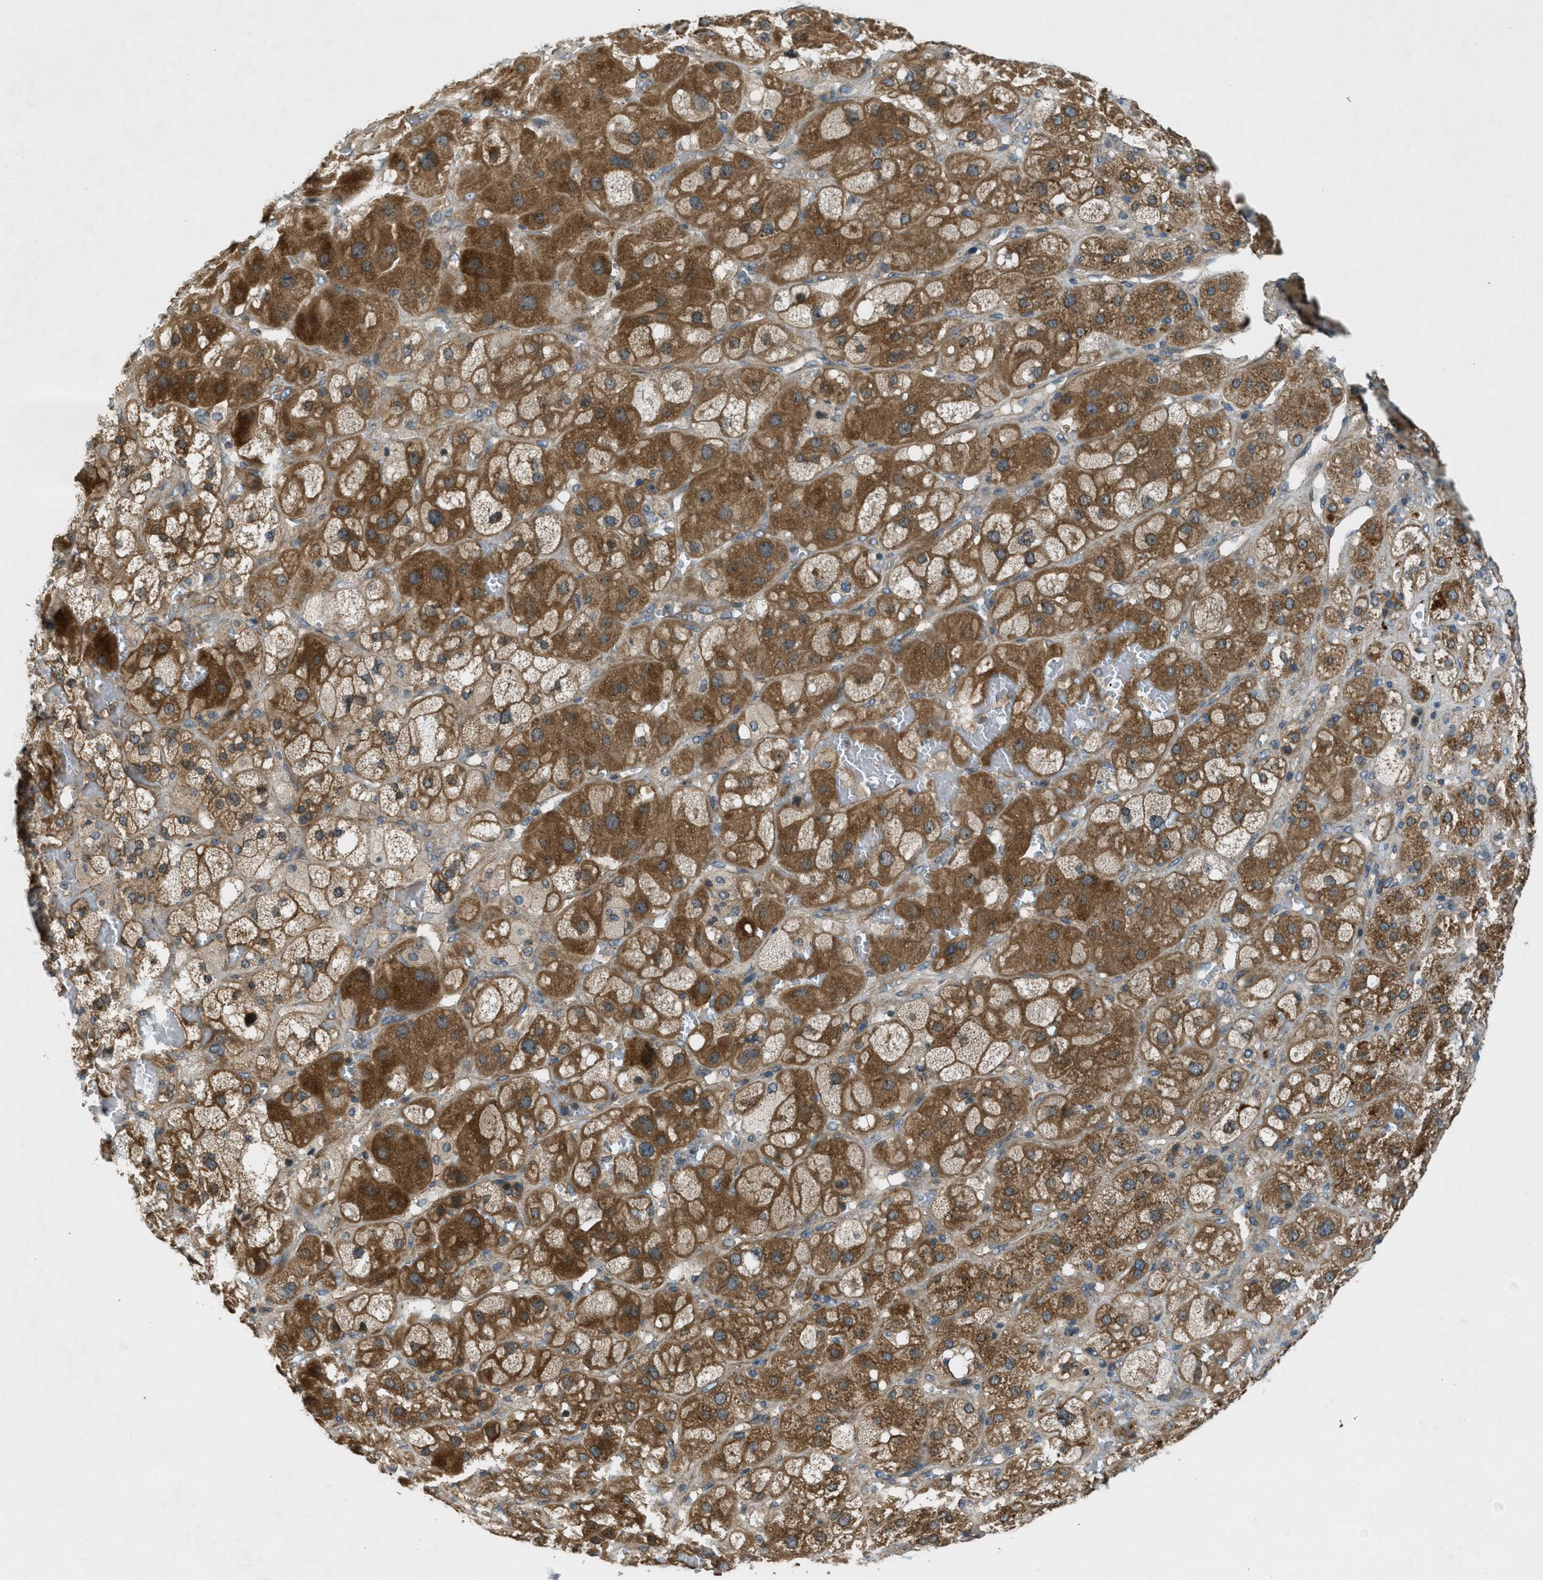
{"staining": {"intensity": "moderate", "quantity": ">75%", "location": "cytoplasmic/membranous"}, "tissue": "adrenal gland", "cell_type": "Glandular cells", "image_type": "normal", "snomed": [{"axis": "morphology", "description": "Normal tissue, NOS"}, {"axis": "topography", "description": "Adrenal gland"}], "caption": "Adrenal gland stained with a protein marker demonstrates moderate staining in glandular cells.", "gene": "VEZT", "patient": {"sex": "female", "age": 47}}